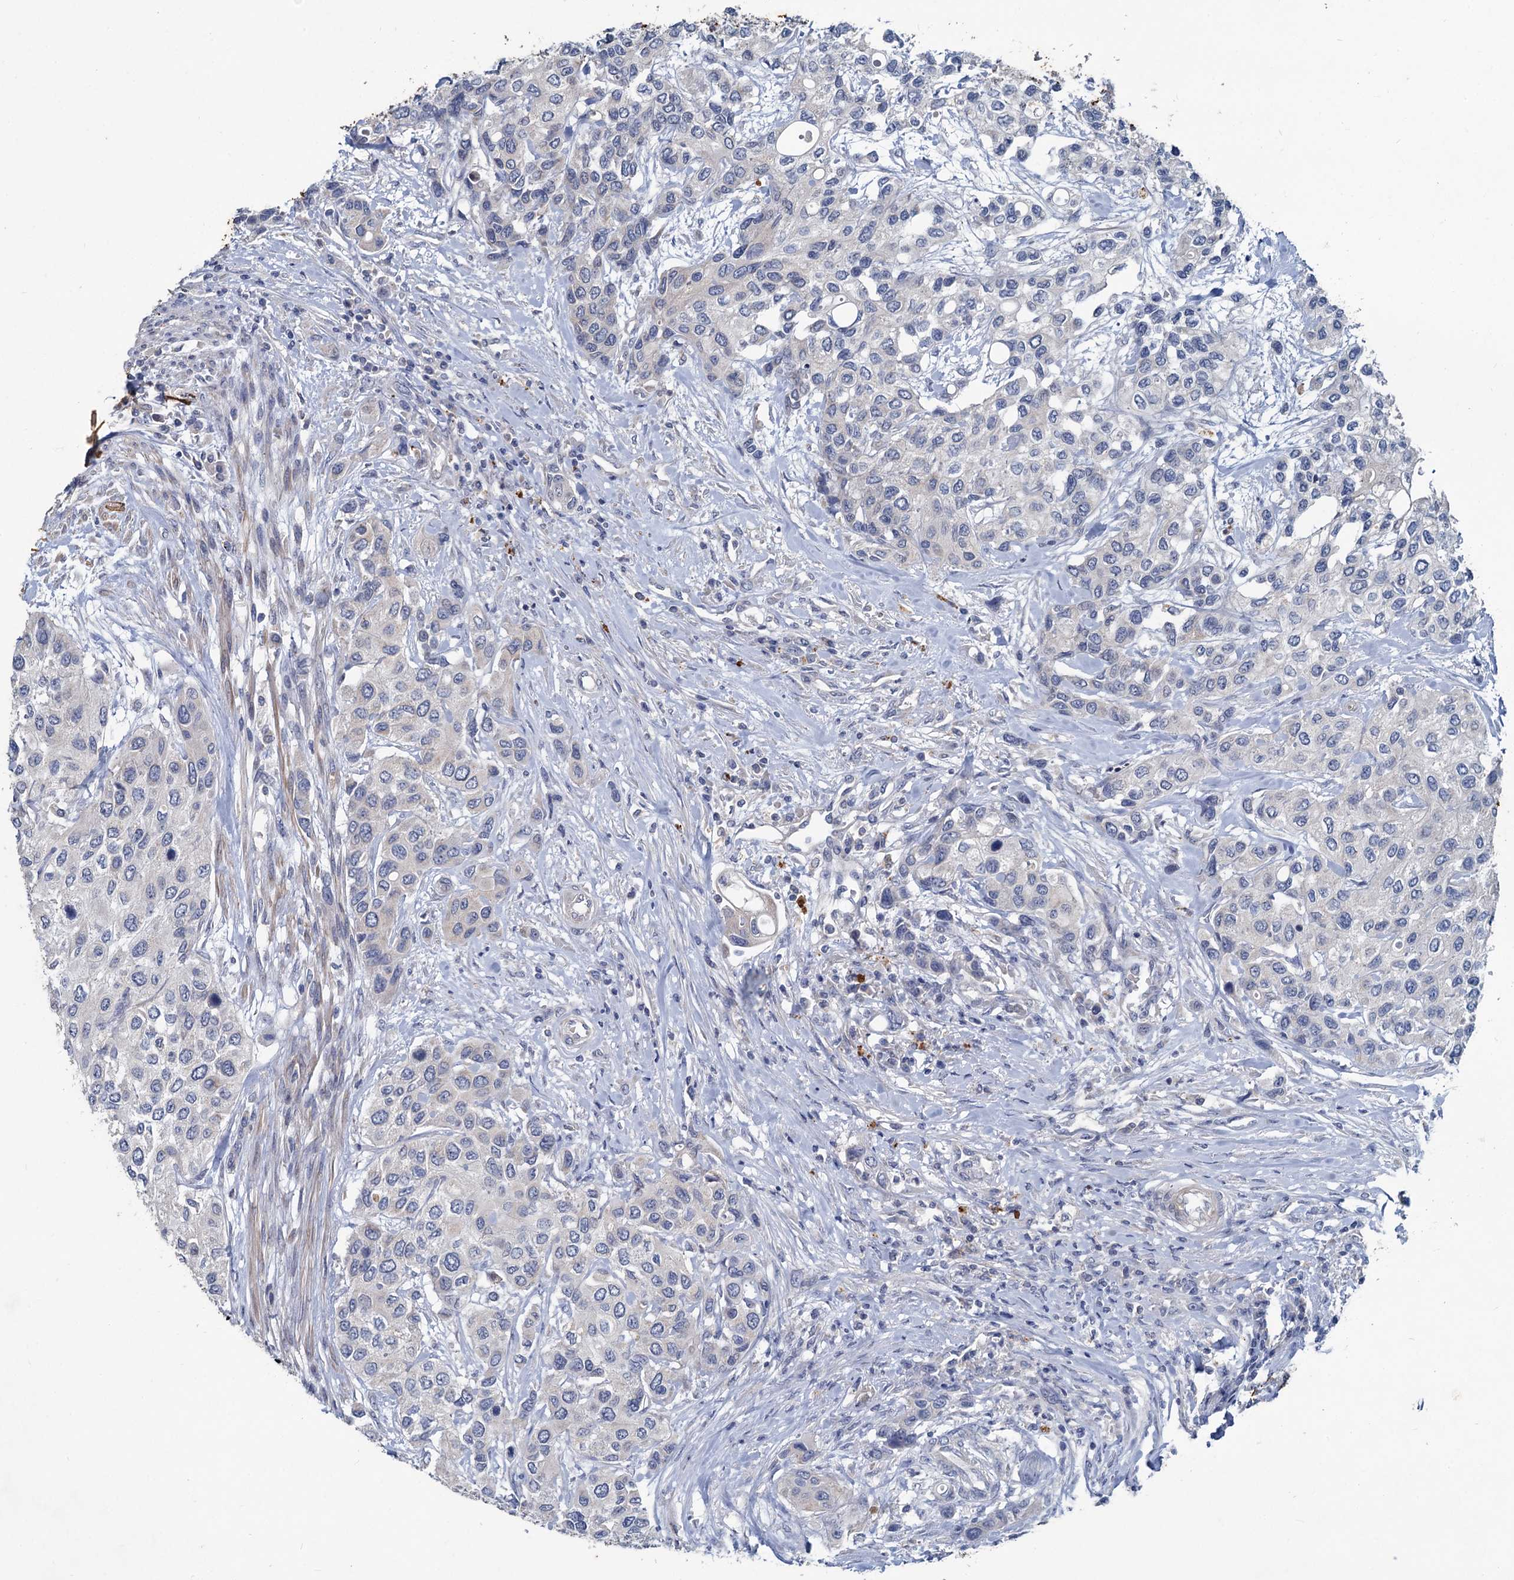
{"staining": {"intensity": "negative", "quantity": "none", "location": "none"}, "tissue": "urothelial cancer", "cell_type": "Tumor cells", "image_type": "cancer", "snomed": [{"axis": "morphology", "description": "Normal tissue, NOS"}, {"axis": "morphology", "description": "Urothelial carcinoma, High grade"}, {"axis": "topography", "description": "Vascular tissue"}, {"axis": "topography", "description": "Urinary bladder"}], "caption": "This image is of urothelial cancer stained with immunohistochemistry to label a protein in brown with the nuclei are counter-stained blue. There is no expression in tumor cells. (DAB (3,3'-diaminobenzidine) immunohistochemistry (IHC) with hematoxylin counter stain).", "gene": "SLC2A7", "patient": {"sex": "female", "age": 56}}